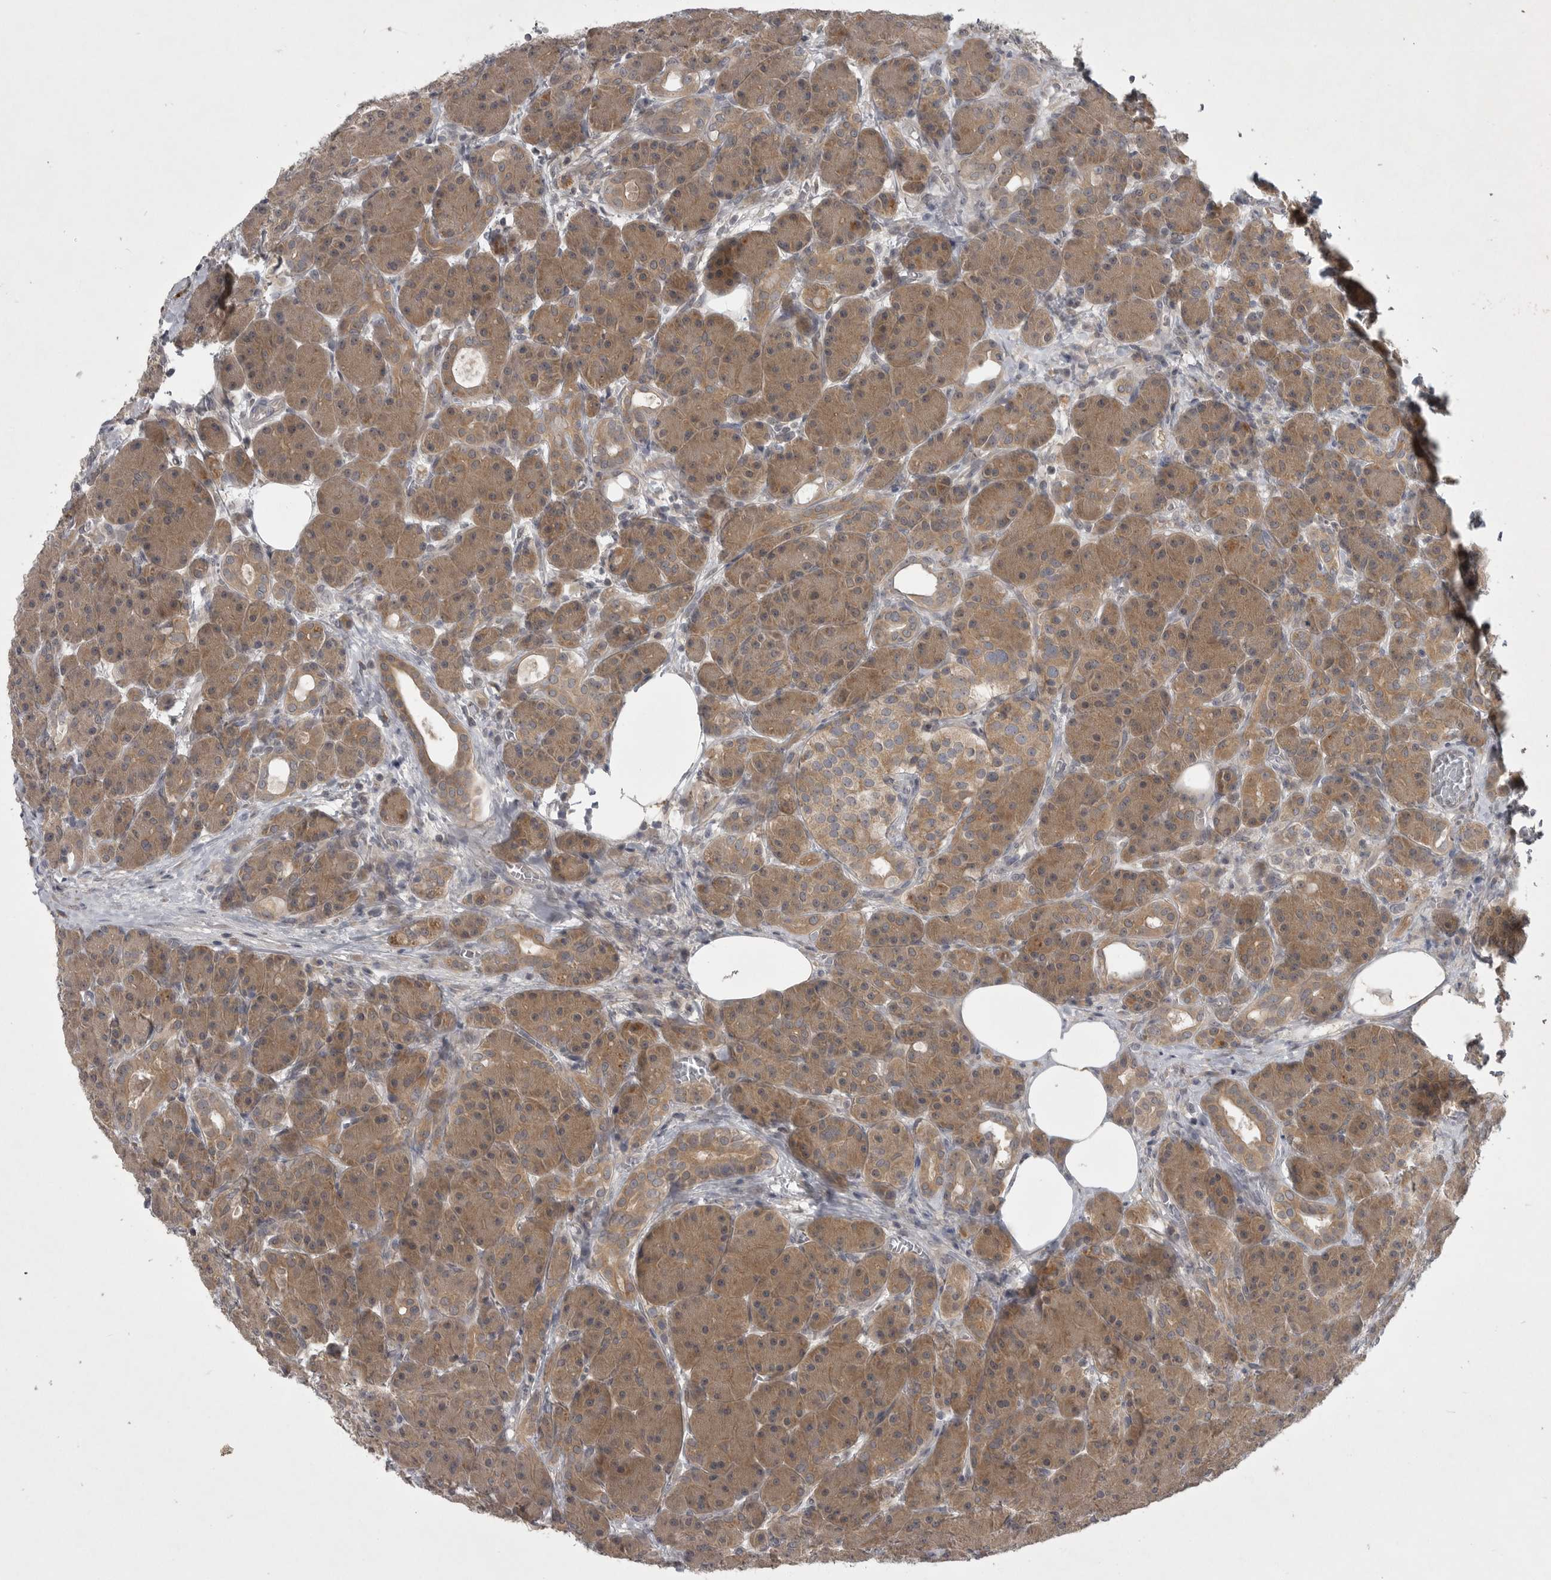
{"staining": {"intensity": "moderate", "quantity": ">75%", "location": "cytoplasmic/membranous"}, "tissue": "pancreas", "cell_type": "Exocrine glandular cells", "image_type": "normal", "snomed": [{"axis": "morphology", "description": "Normal tissue, NOS"}, {"axis": "topography", "description": "Pancreas"}], "caption": "Protein analysis of benign pancreas demonstrates moderate cytoplasmic/membranous expression in approximately >75% of exocrine glandular cells.", "gene": "PHF13", "patient": {"sex": "male", "age": 63}}